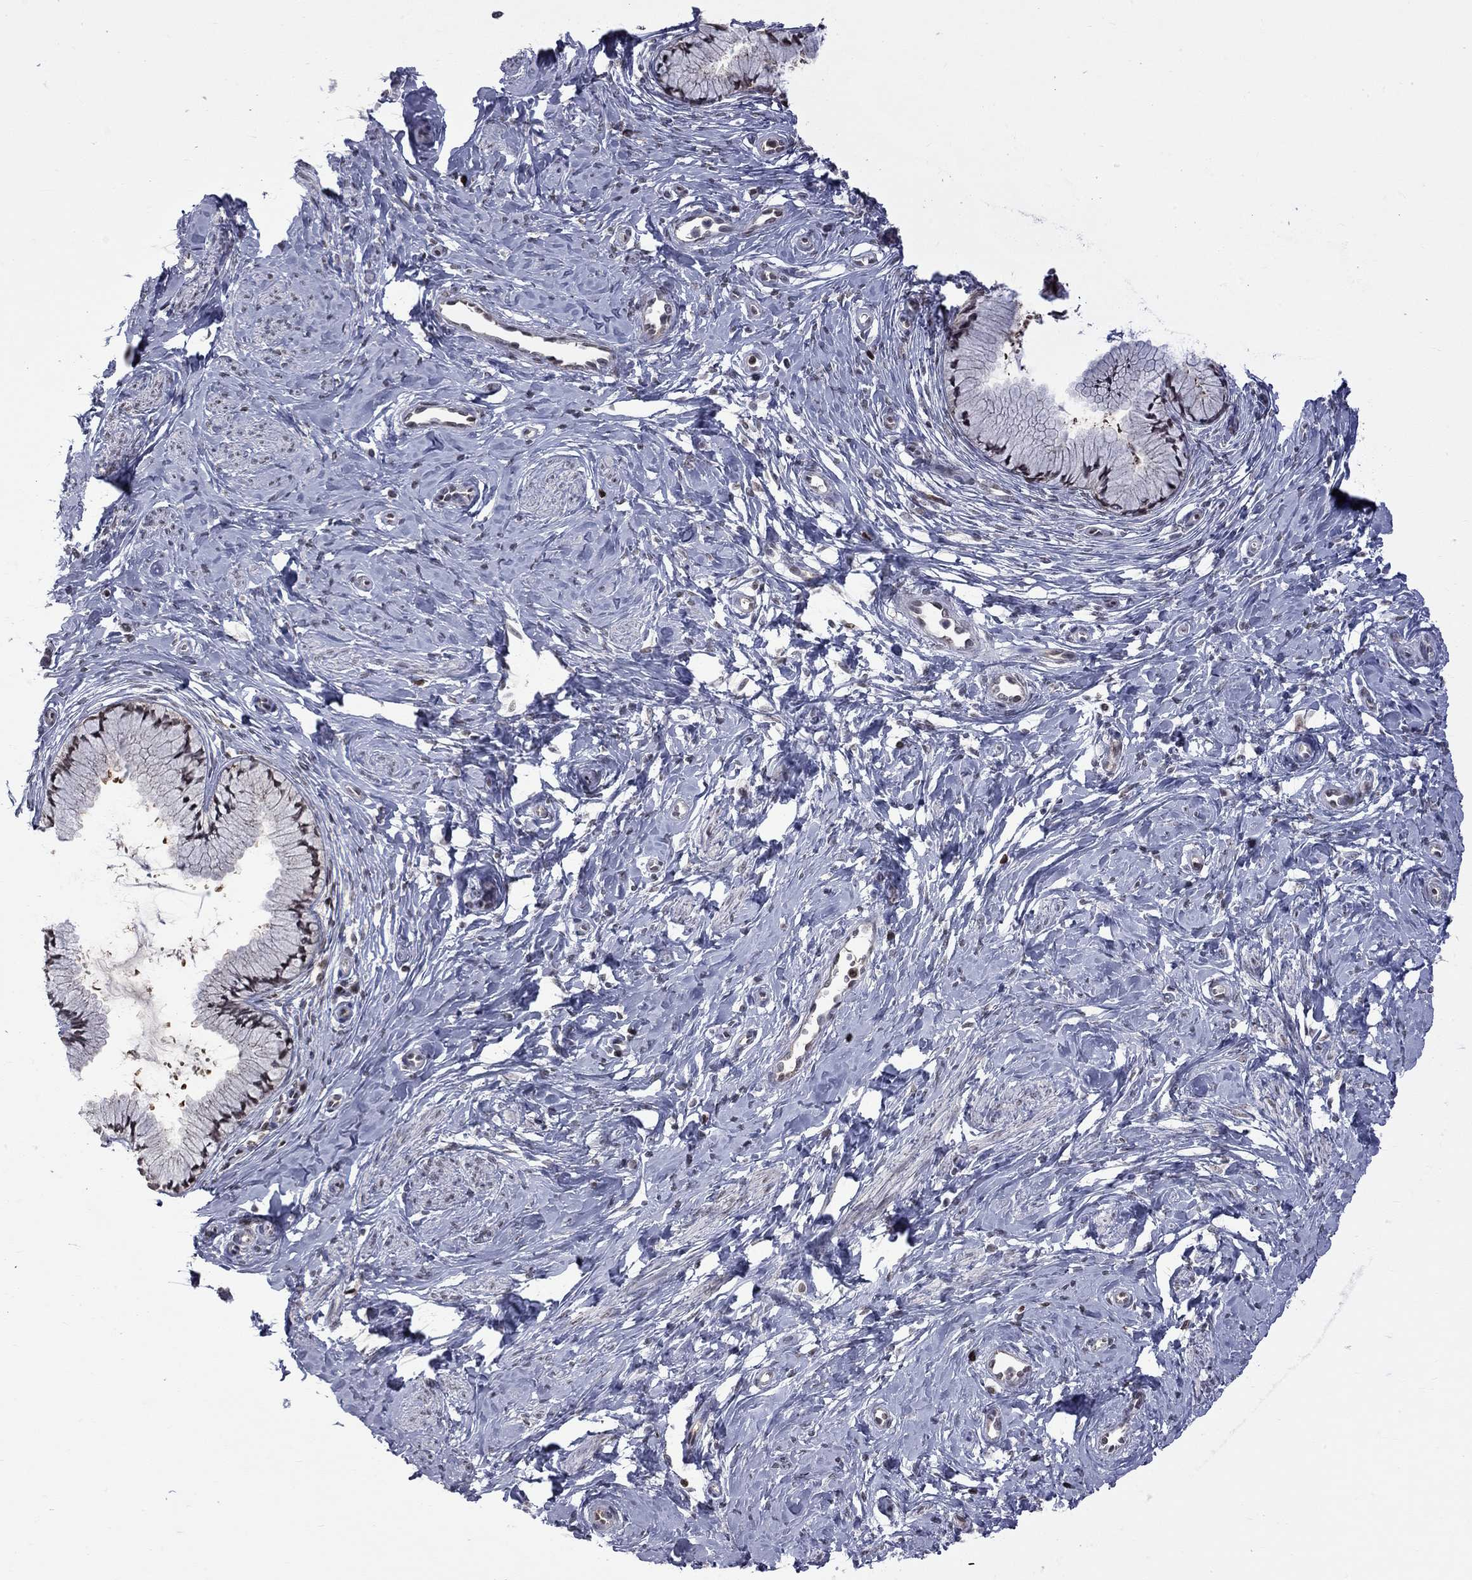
{"staining": {"intensity": "negative", "quantity": "none", "location": "none"}, "tissue": "cervix", "cell_type": "Glandular cells", "image_type": "normal", "snomed": [{"axis": "morphology", "description": "Normal tissue, NOS"}, {"axis": "topography", "description": "Cervix"}], "caption": "Histopathology image shows no significant protein staining in glandular cells of normal cervix.", "gene": "RFWD3", "patient": {"sex": "female", "age": 37}}